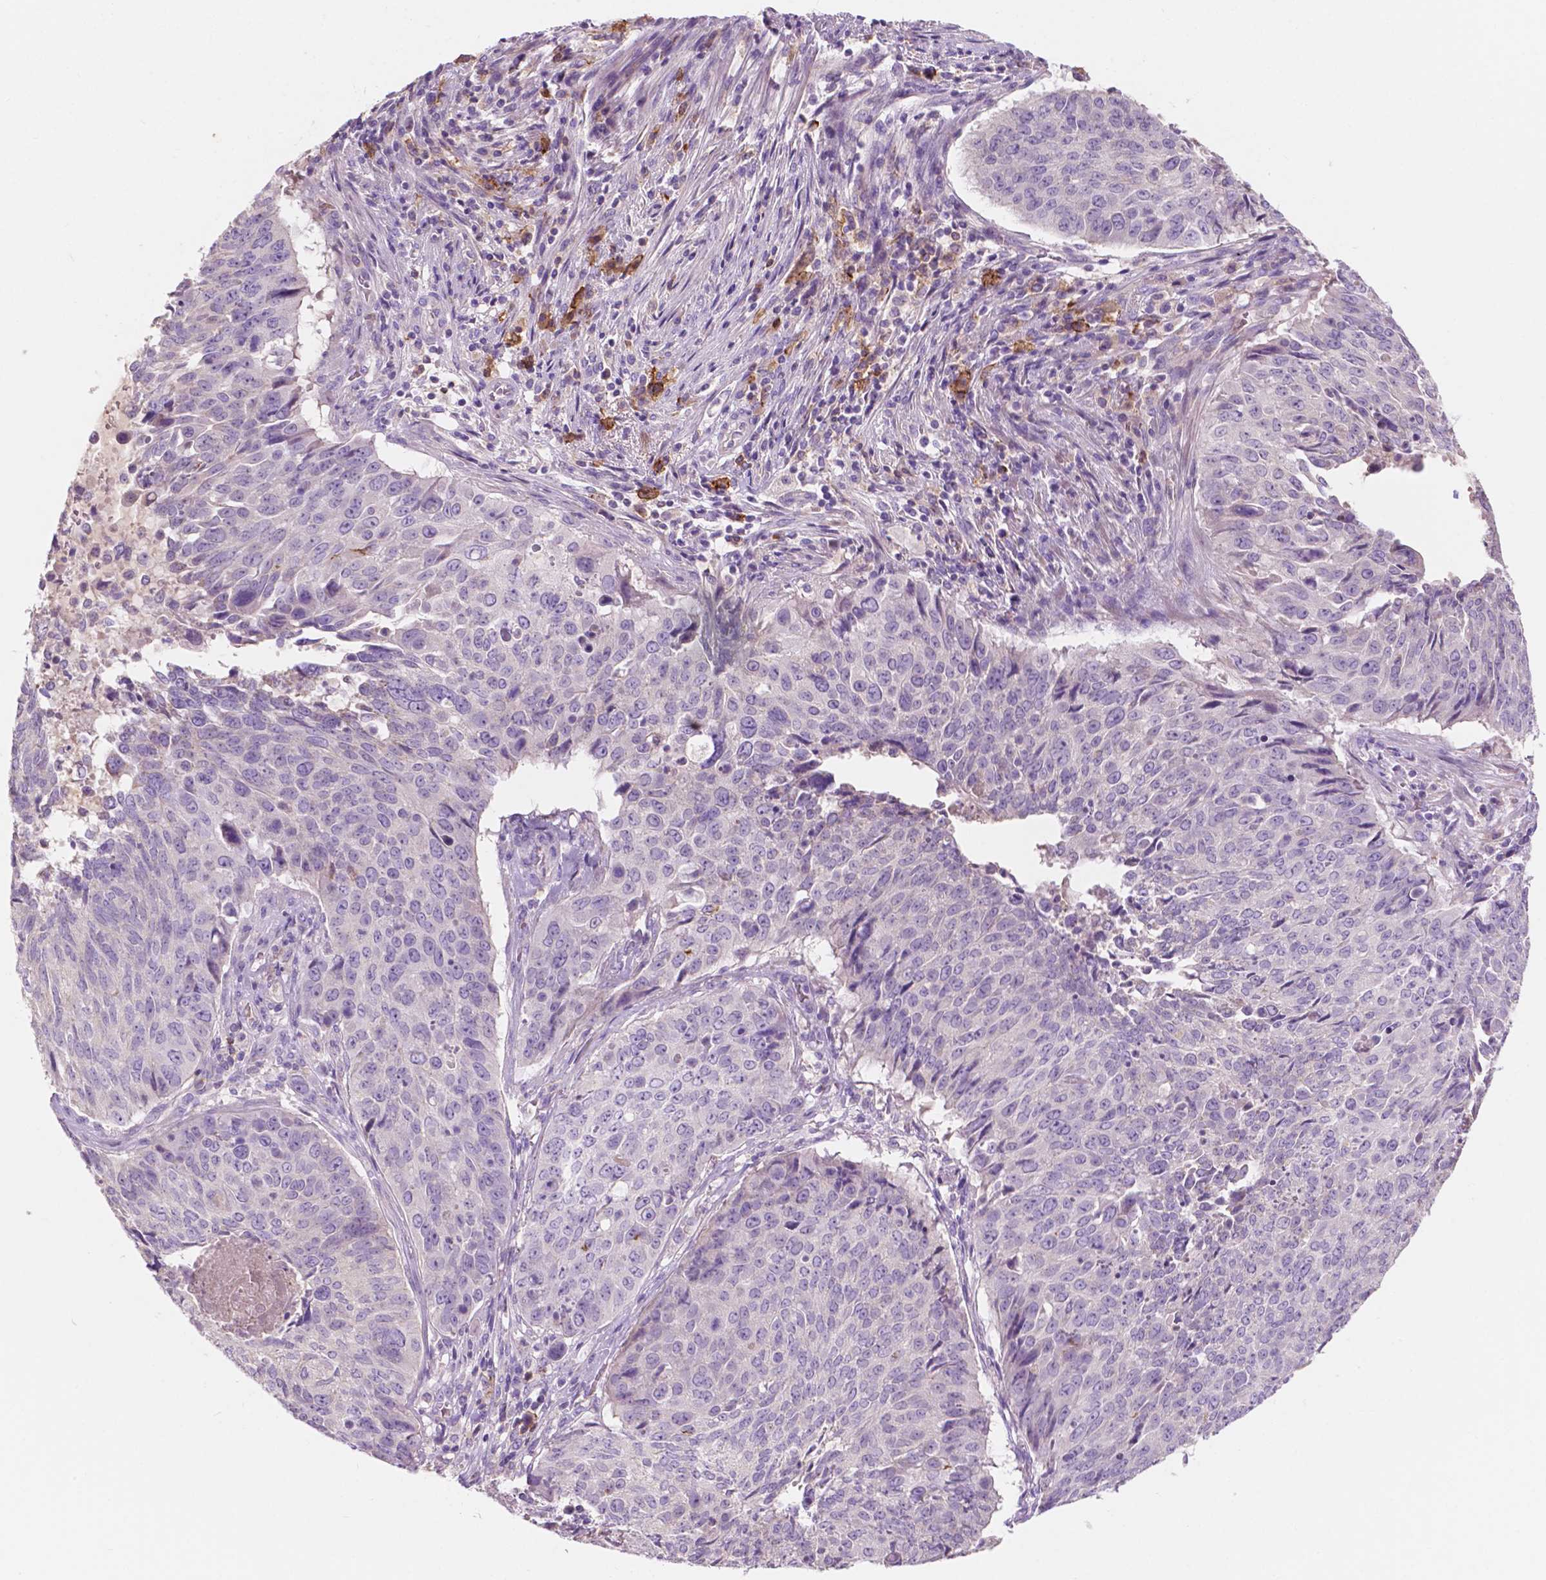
{"staining": {"intensity": "negative", "quantity": "none", "location": "none"}, "tissue": "lung cancer", "cell_type": "Tumor cells", "image_type": "cancer", "snomed": [{"axis": "morphology", "description": "Normal tissue, NOS"}, {"axis": "morphology", "description": "Squamous cell carcinoma, NOS"}, {"axis": "topography", "description": "Bronchus"}, {"axis": "topography", "description": "Lung"}], "caption": "The micrograph shows no significant staining in tumor cells of lung cancer.", "gene": "SEMA4A", "patient": {"sex": "male", "age": 64}}